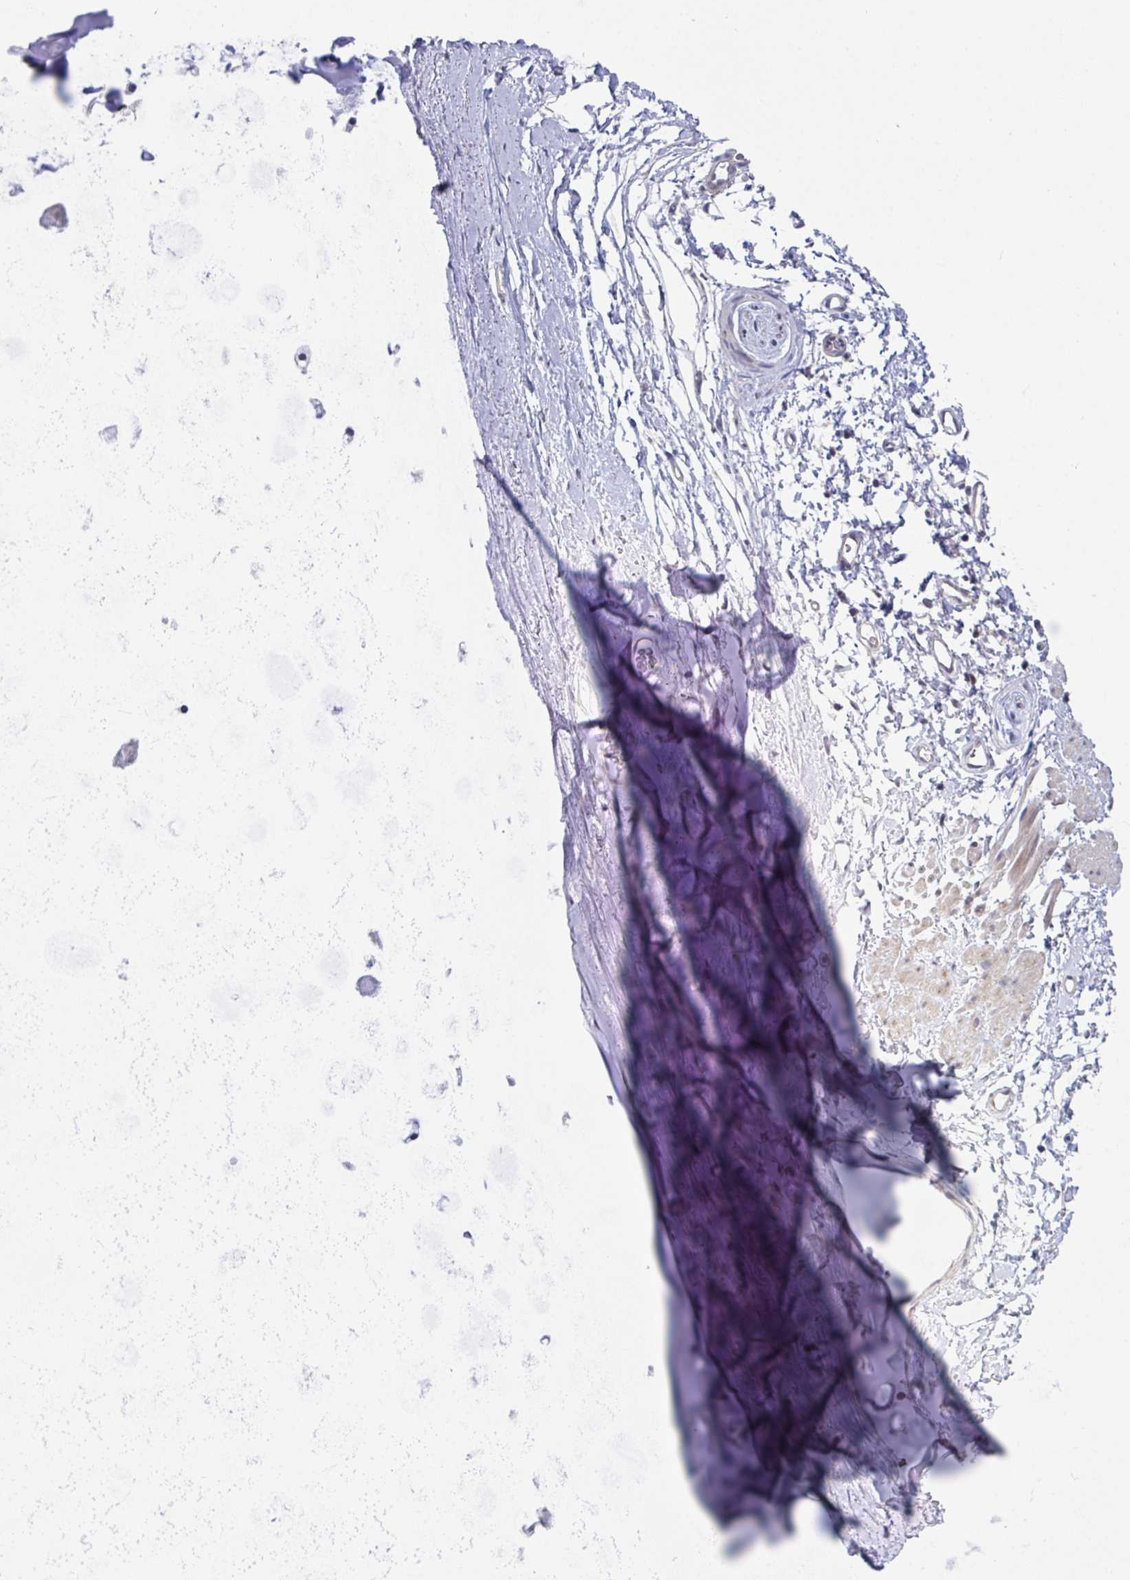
{"staining": {"intensity": "negative", "quantity": "none", "location": "none"}, "tissue": "adipose tissue", "cell_type": "Adipocytes", "image_type": "normal", "snomed": [{"axis": "morphology", "description": "Normal tissue, NOS"}, {"axis": "topography", "description": "Lymph node"}, {"axis": "topography", "description": "Cartilage tissue"}, {"axis": "topography", "description": "Bronchus"}], "caption": "The image shows no significant expression in adipocytes of adipose tissue.", "gene": "FAM156A", "patient": {"sex": "female", "age": 70}}